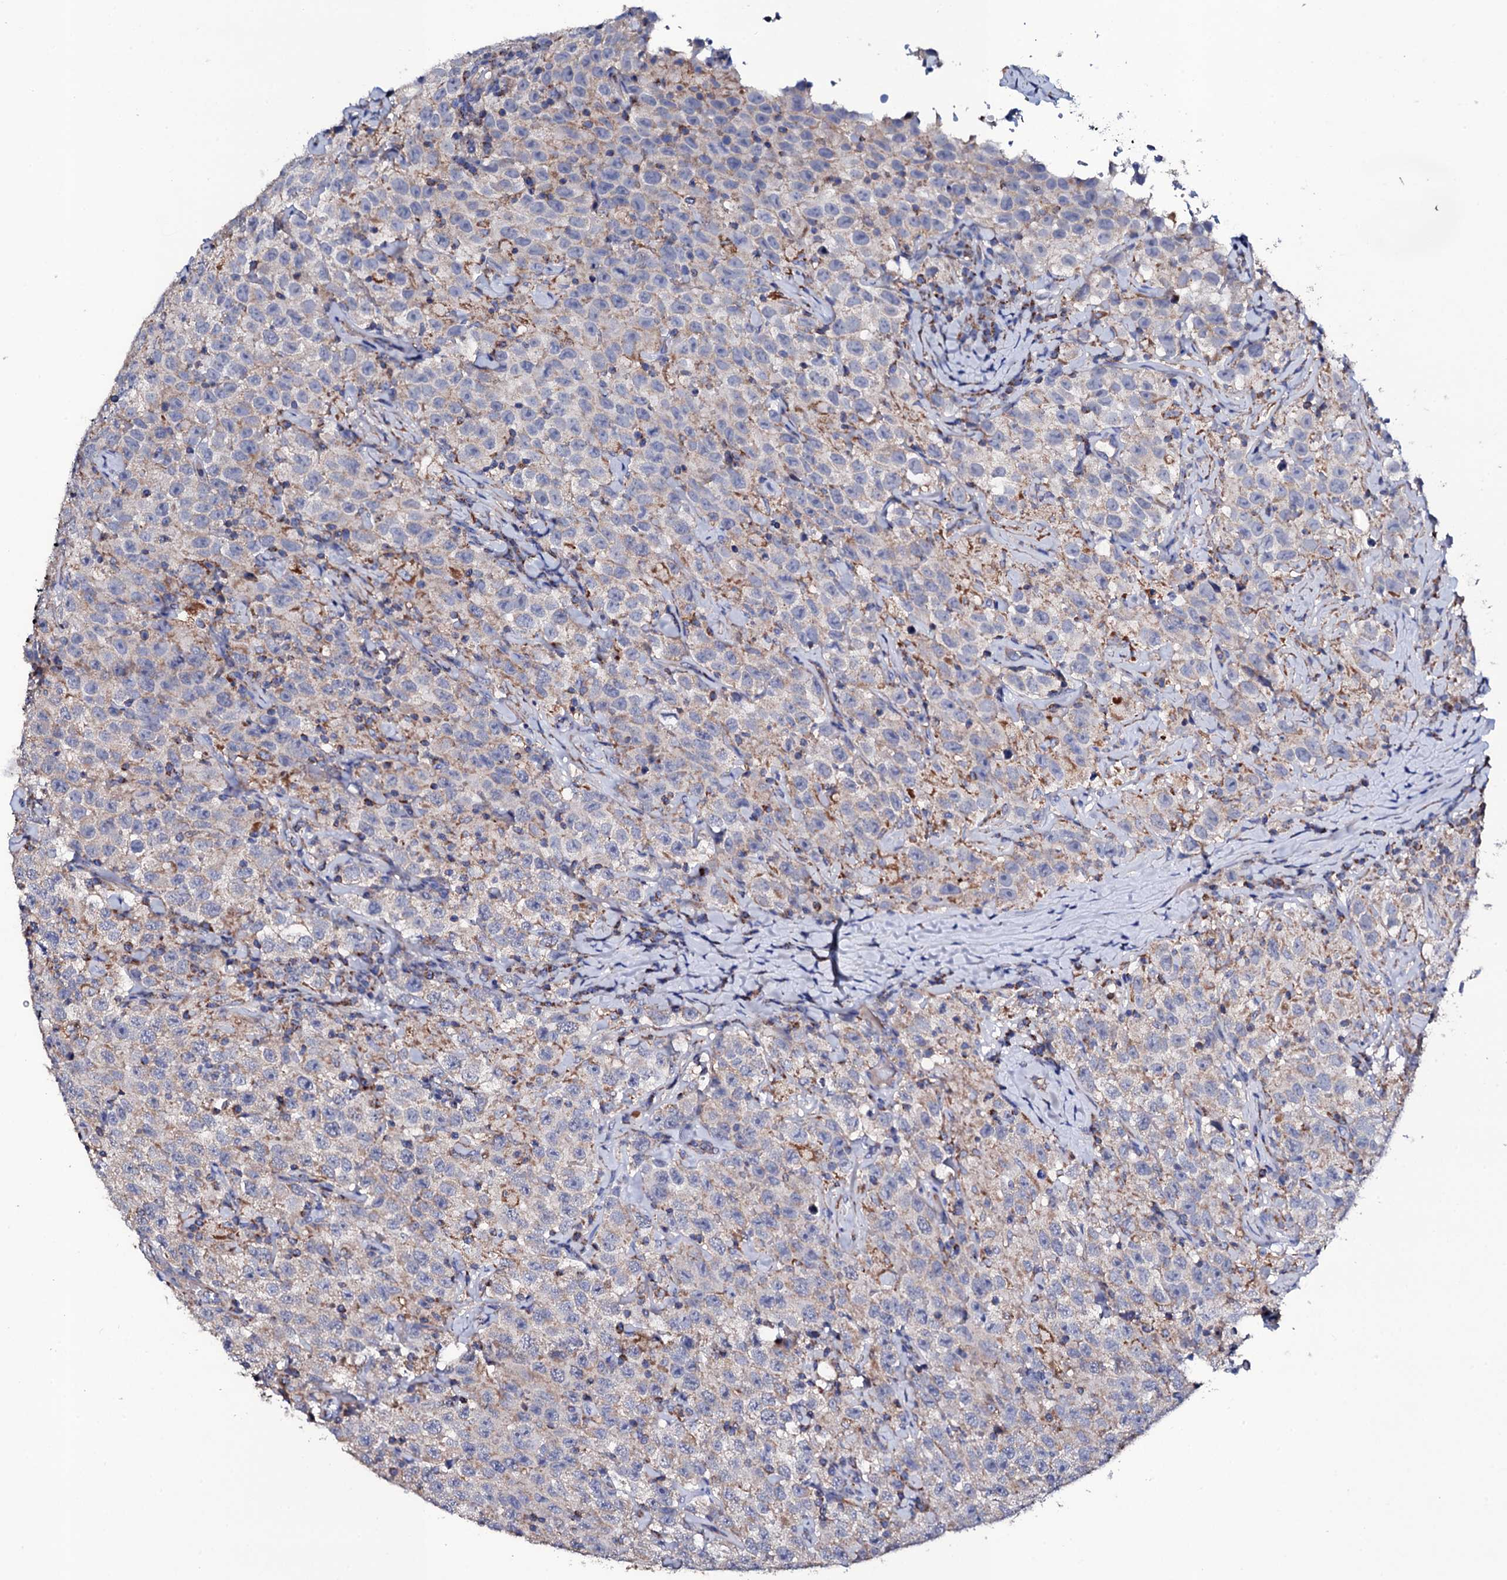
{"staining": {"intensity": "negative", "quantity": "none", "location": "none"}, "tissue": "testis cancer", "cell_type": "Tumor cells", "image_type": "cancer", "snomed": [{"axis": "morphology", "description": "Seminoma, NOS"}, {"axis": "topography", "description": "Testis"}], "caption": "Tumor cells show no significant protein expression in testis seminoma. Brightfield microscopy of immunohistochemistry (IHC) stained with DAB (brown) and hematoxylin (blue), captured at high magnification.", "gene": "TCAF2", "patient": {"sex": "male", "age": 41}}